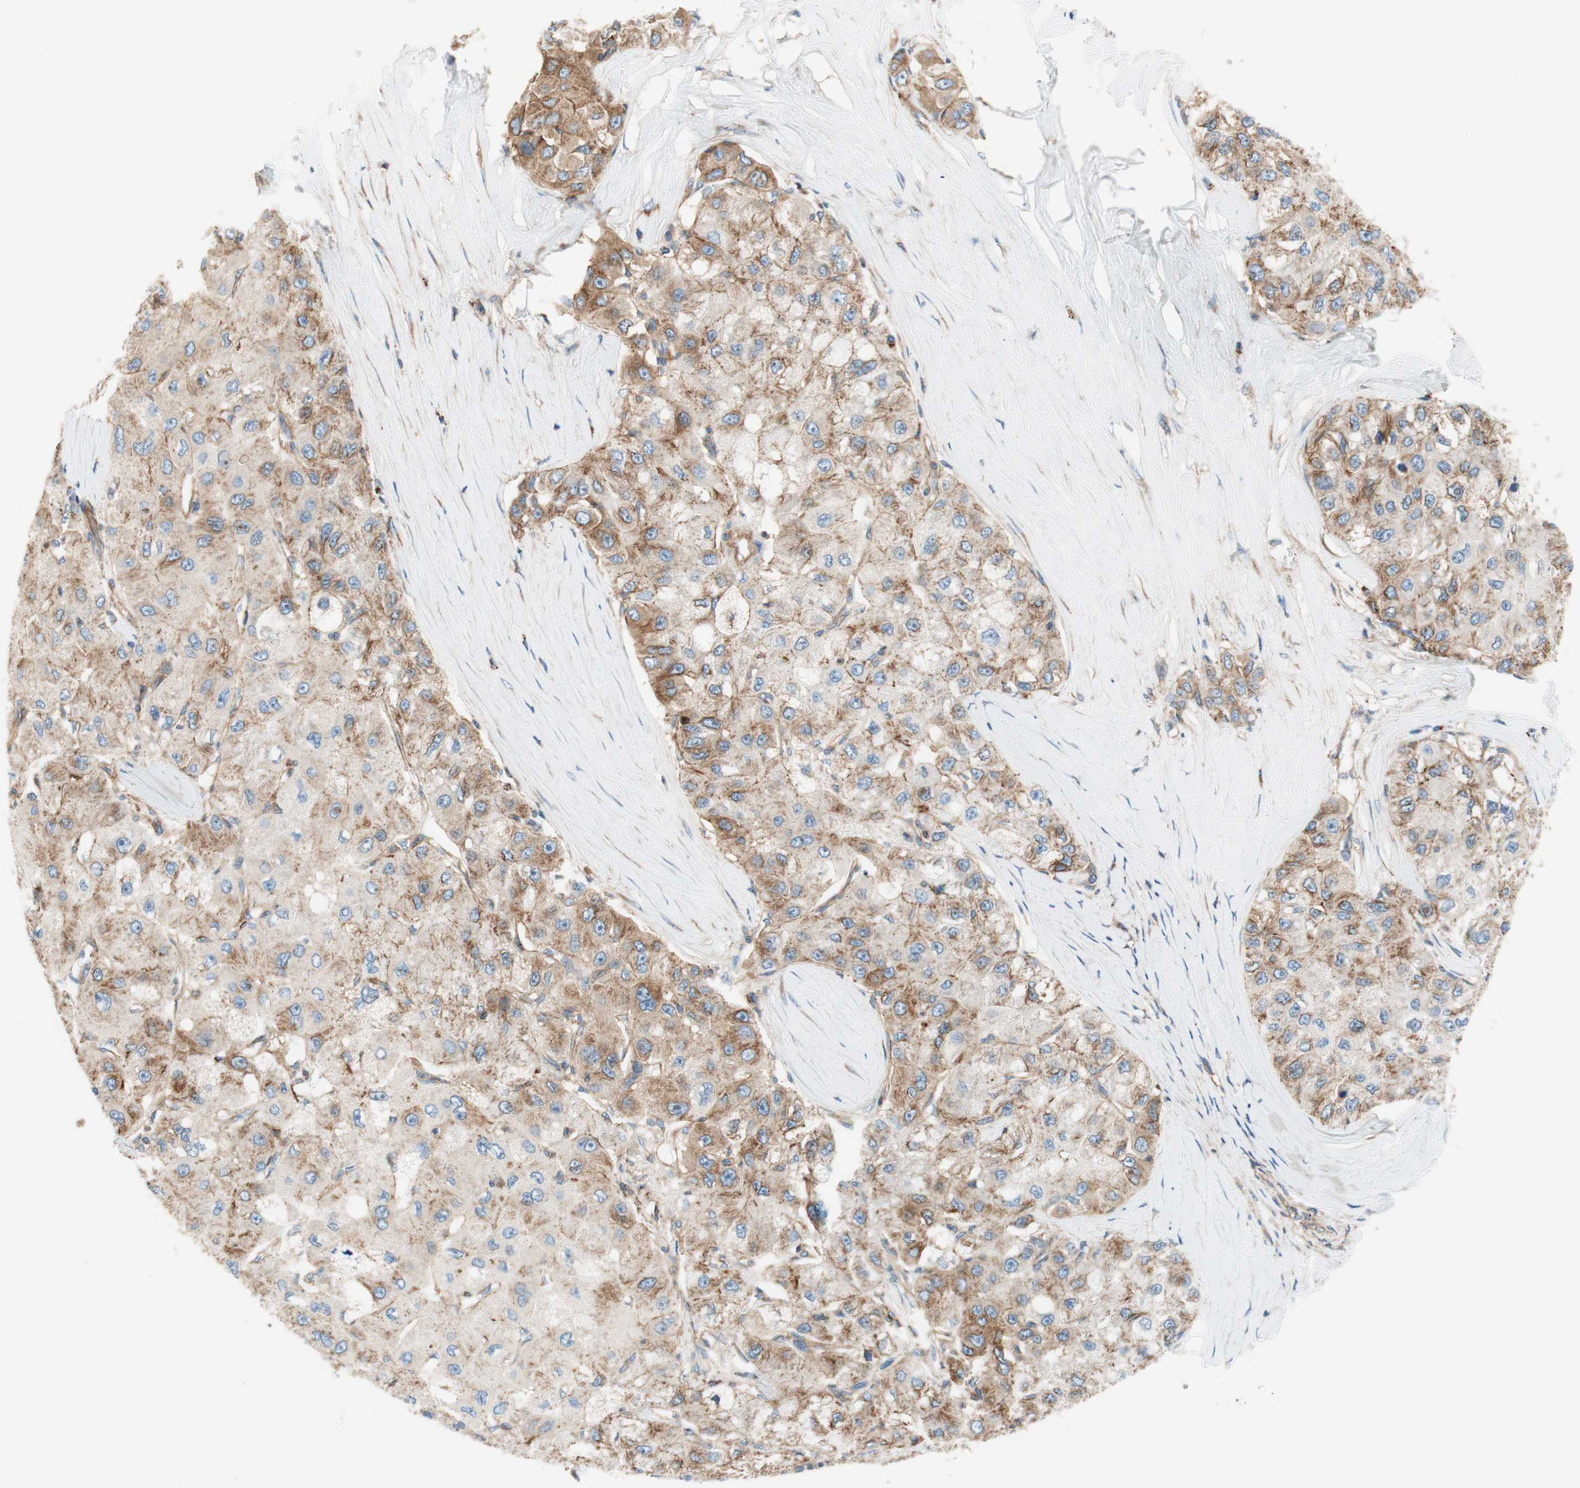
{"staining": {"intensity": "moderate", "quantity": "25%-75%", "location": "cytoplasmic/membranous"}, "tissue": "liver cancer", "cell_type": "Tumor cells", "image_type": "cancer", "snomed": [{"axis": "morphology", "description": "Carcinoma, Hepatocellular, NOS"}, {"axis": "topography", "description": "Liver"}], "caption": "Tumor cells display moderate cytoplasmic/membranous expression in about 25%-75% of cells in liver cancer (hepatocellular carcinoma). (DAB (3,3'-diaminobenzidine) IHC with brightfield microscopy, high magnification).", "gene": "VPS26A", "patient": {"sex": "male", "age": 80}}